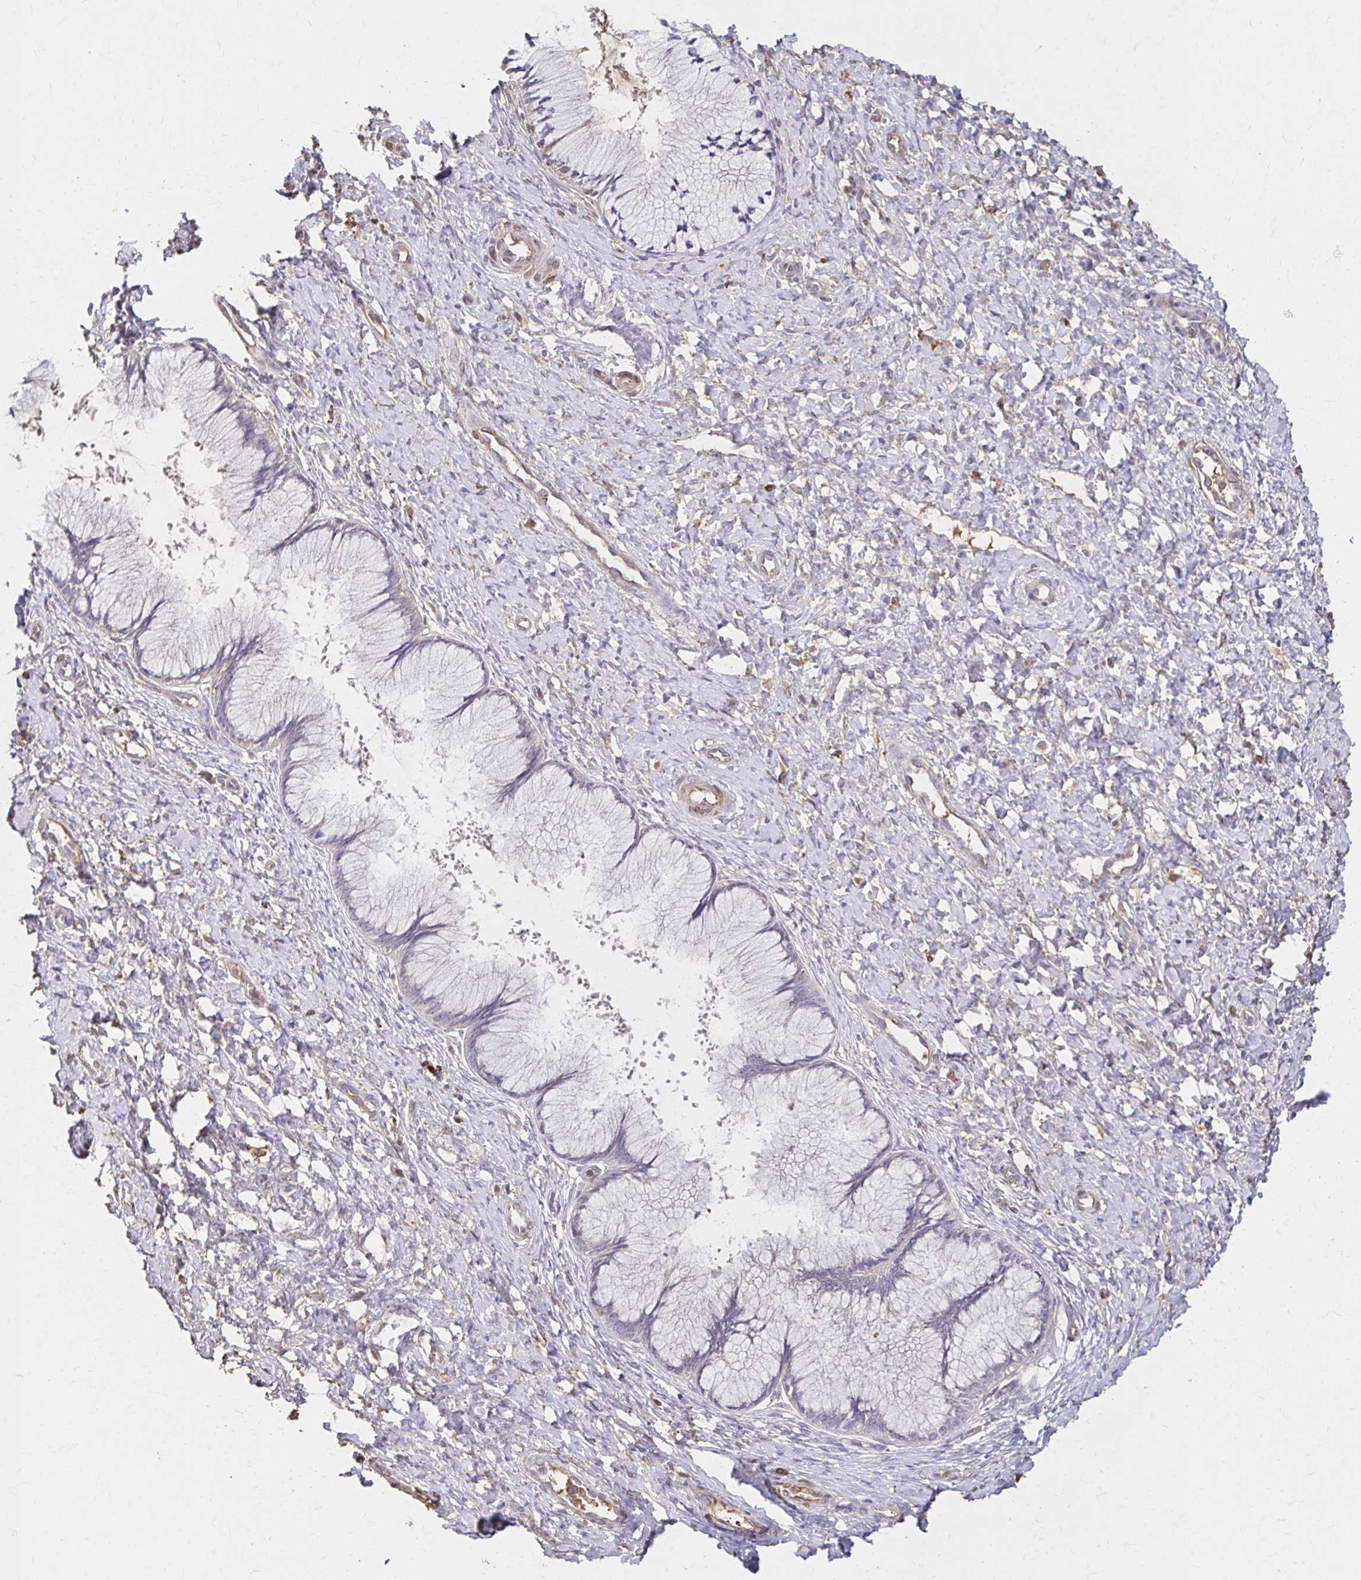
{"staining": {"intensity": "negative", "quantity": "none", "location": "none"}, "tissue": "cervix", "cell_type": "Glandular cells", "image_type": "normal", "snomed": [{"axis": "morphology", "description": "Normal tissue, NOS"}, {"axis": "topography", "description": "Cervix"}], "caption": "This is a micrograph of IHC staining of unremarkable cervix, which shows no staining in glandular cells. (Brightfield microscopy of DAB (3,3'-diaminobenzidine) immunohistochemistry at high magnification).", "gene": "HMGCS2", "patient": {"sex": "female", "age": 37}}